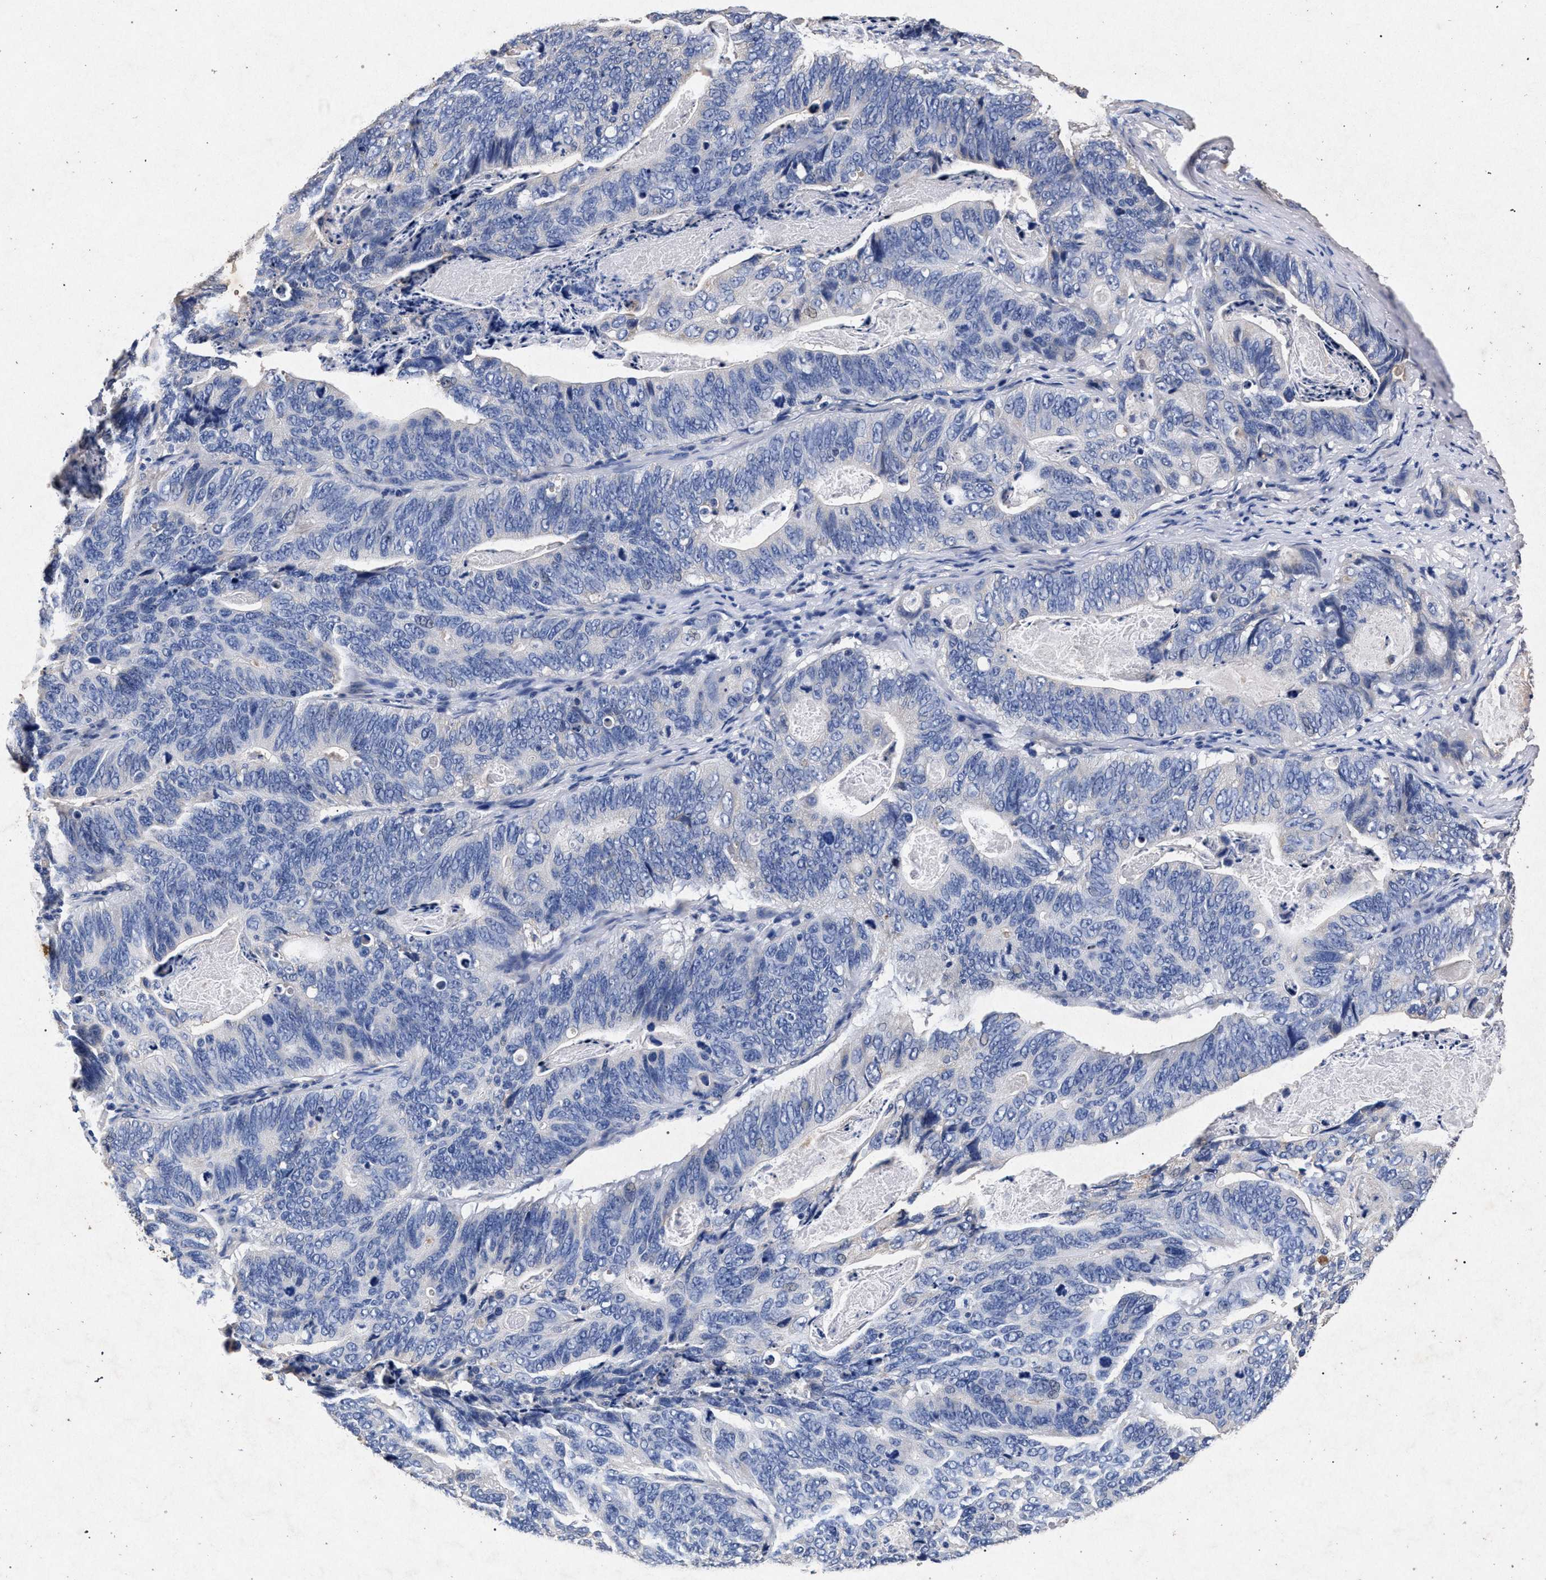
{"staining": {"intensity": "negative", "quantity": "none", "location": "none"}, "tissue": "stomach cancer", "cell_type": "Tumor cells", "image_type": "cancer", "snomed": [{"axis": "morphology", "description": "Normal tissue, NOS"}, {"axis": "morphology", "description": "Adenocarcinoma, NOS"}, {"axis": "topography", "description": "Stomach"}], "caption": "This is an IHC photomicrograph of human stomach cancer (adenocarcinoma). There is no staining in tumor cells.", "gene": "ATP1A2", "patient": {"sex": "female", "age": 89}}